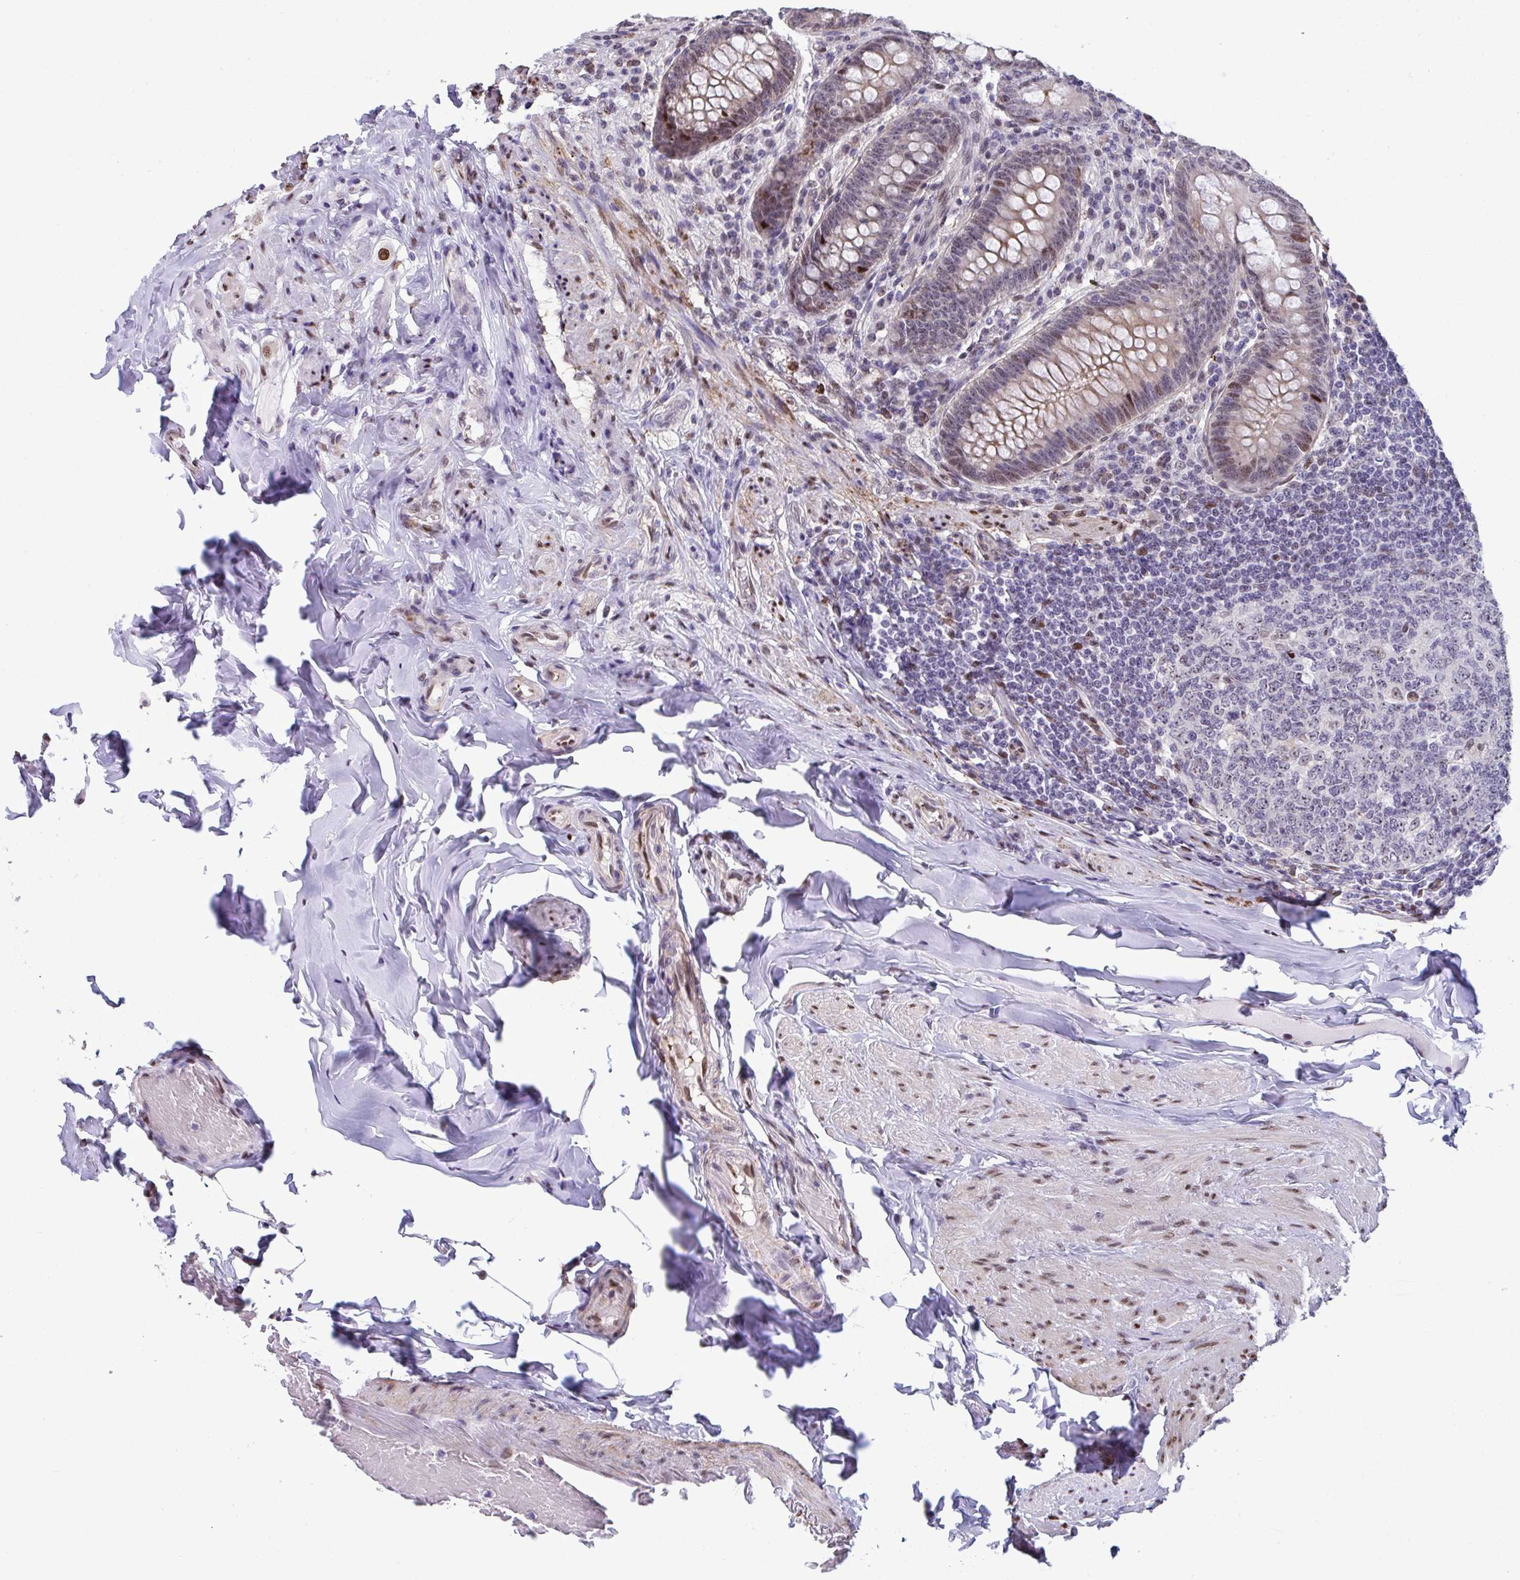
{"staining": {"intensity": "moderate", "quantity": "<25%", "location": "cytoplasmic/membranous,nuclear"}, "tissue": "appendix", "cell_type": "Glandular cells", "image_type": "normal", "snomed": [{"axis": "morphology", "description": "Normal tissue, NOS"}, {"axis": "topography", "description": "Appendix"}], "caption": "Glandular cells demonstrate moderate cytoplasmic/membranous,nuclear positivity in approximately <25% of cells in normal appendix. (Brightfield microscopy of DAB IHC at high magnification).", "gene": "PELI1", "patient": {"sex": "male", "age": 71}}